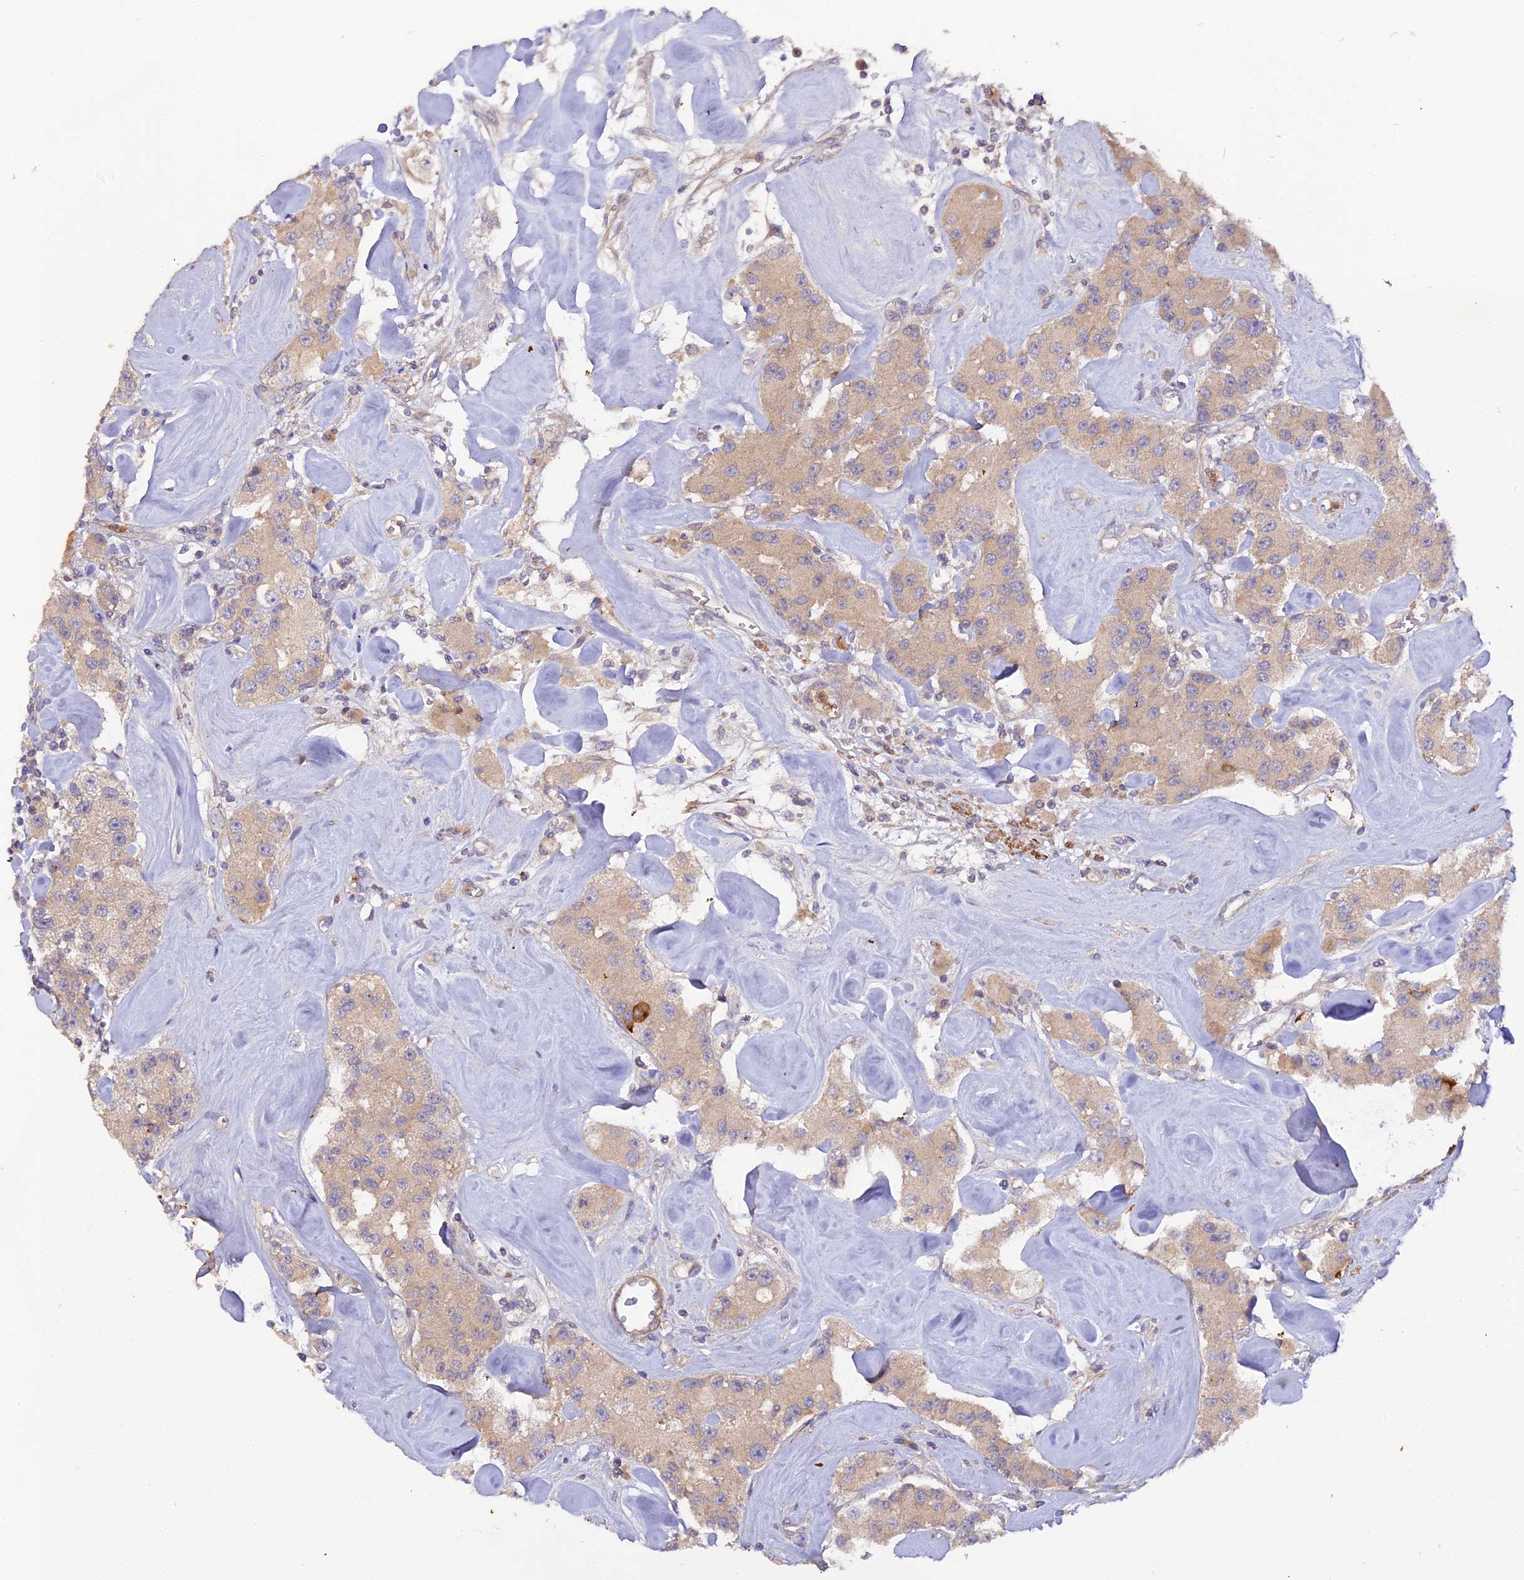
{"staining": {"intensity": "moderate", "quantity": ">75%", "location": "cytoplasmic/membranous"}, "tissue": "carcinoid", "cell_type": "Tumor cells", "image_type": "cancer", "snomed": [{"axis": "morphology", "description": "Carcinoid, malignant, NOS"}, {"axis": "topography", "description": "Pancreas"}], "caption": "Human malignant carcinoid stained with a protein marker exhibits moderate staining in tumor cells.", "gene": "TRIM26", "patient": {"sex": "male", "age": 41}}